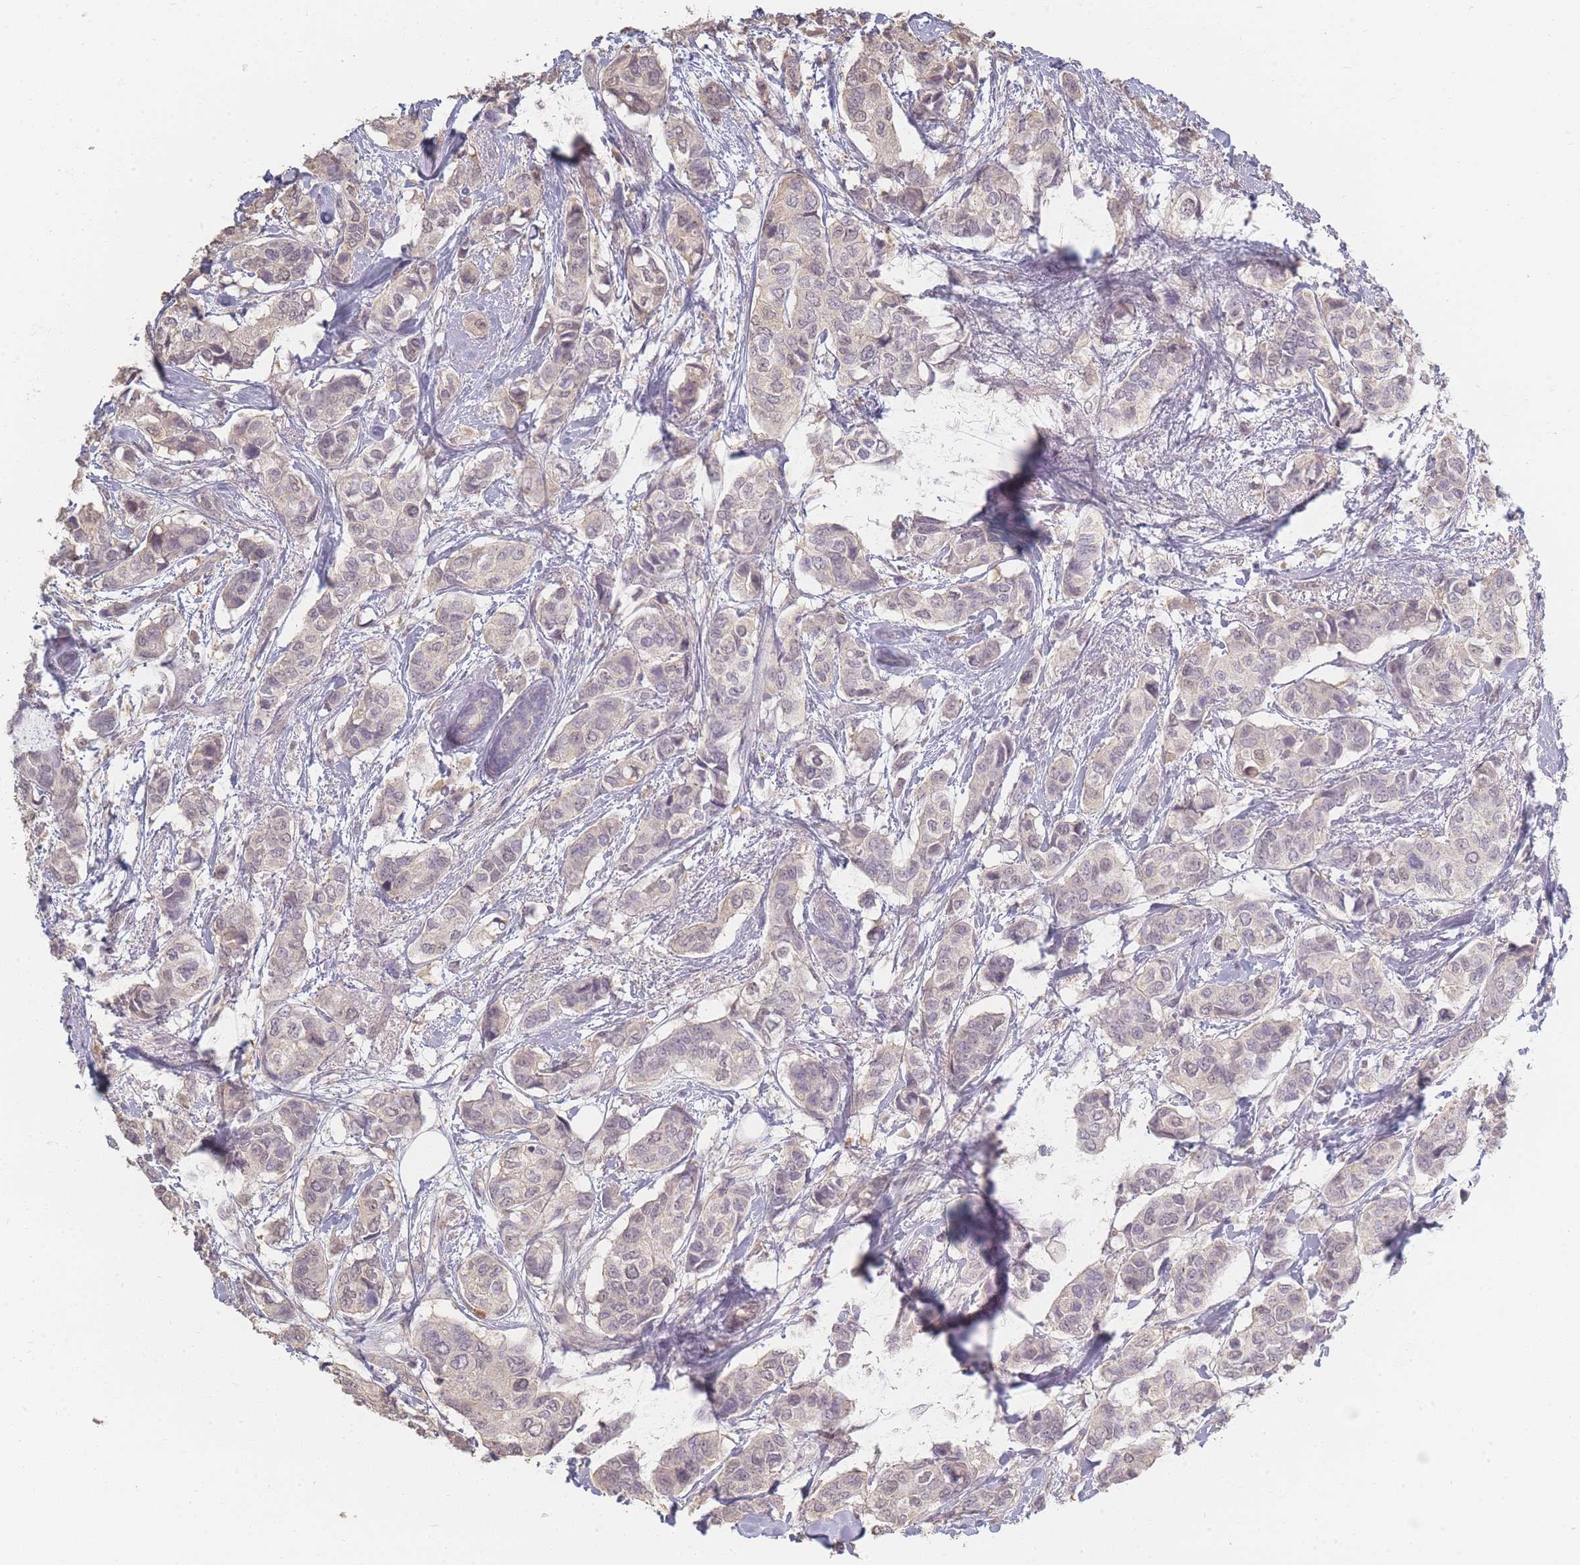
{"staining": {"intensity": "weak", "quantity": "25%-75%", "location": "nuclear"}, "tissue": "breast cancer", "cell_type": "Tumor cells", "image_type": "cancer", "snomed": [{"axis": "morphology", "description": "Lobular carcinoma"}, {"axis": "topography", "description": "Breast"}], "caption": "High-magnification brightfield microscopy of breast lobular carcinoma stained with DAB (3,3'-diaminobenzidine) (brown) and counterstained with hematoxylin (blue). tumor cells exhibit weak nuclear expression is seen in approximately25%-75% of cells.", "gene": "RFTN1", "patient": {"sex": "female", "age": 51}}